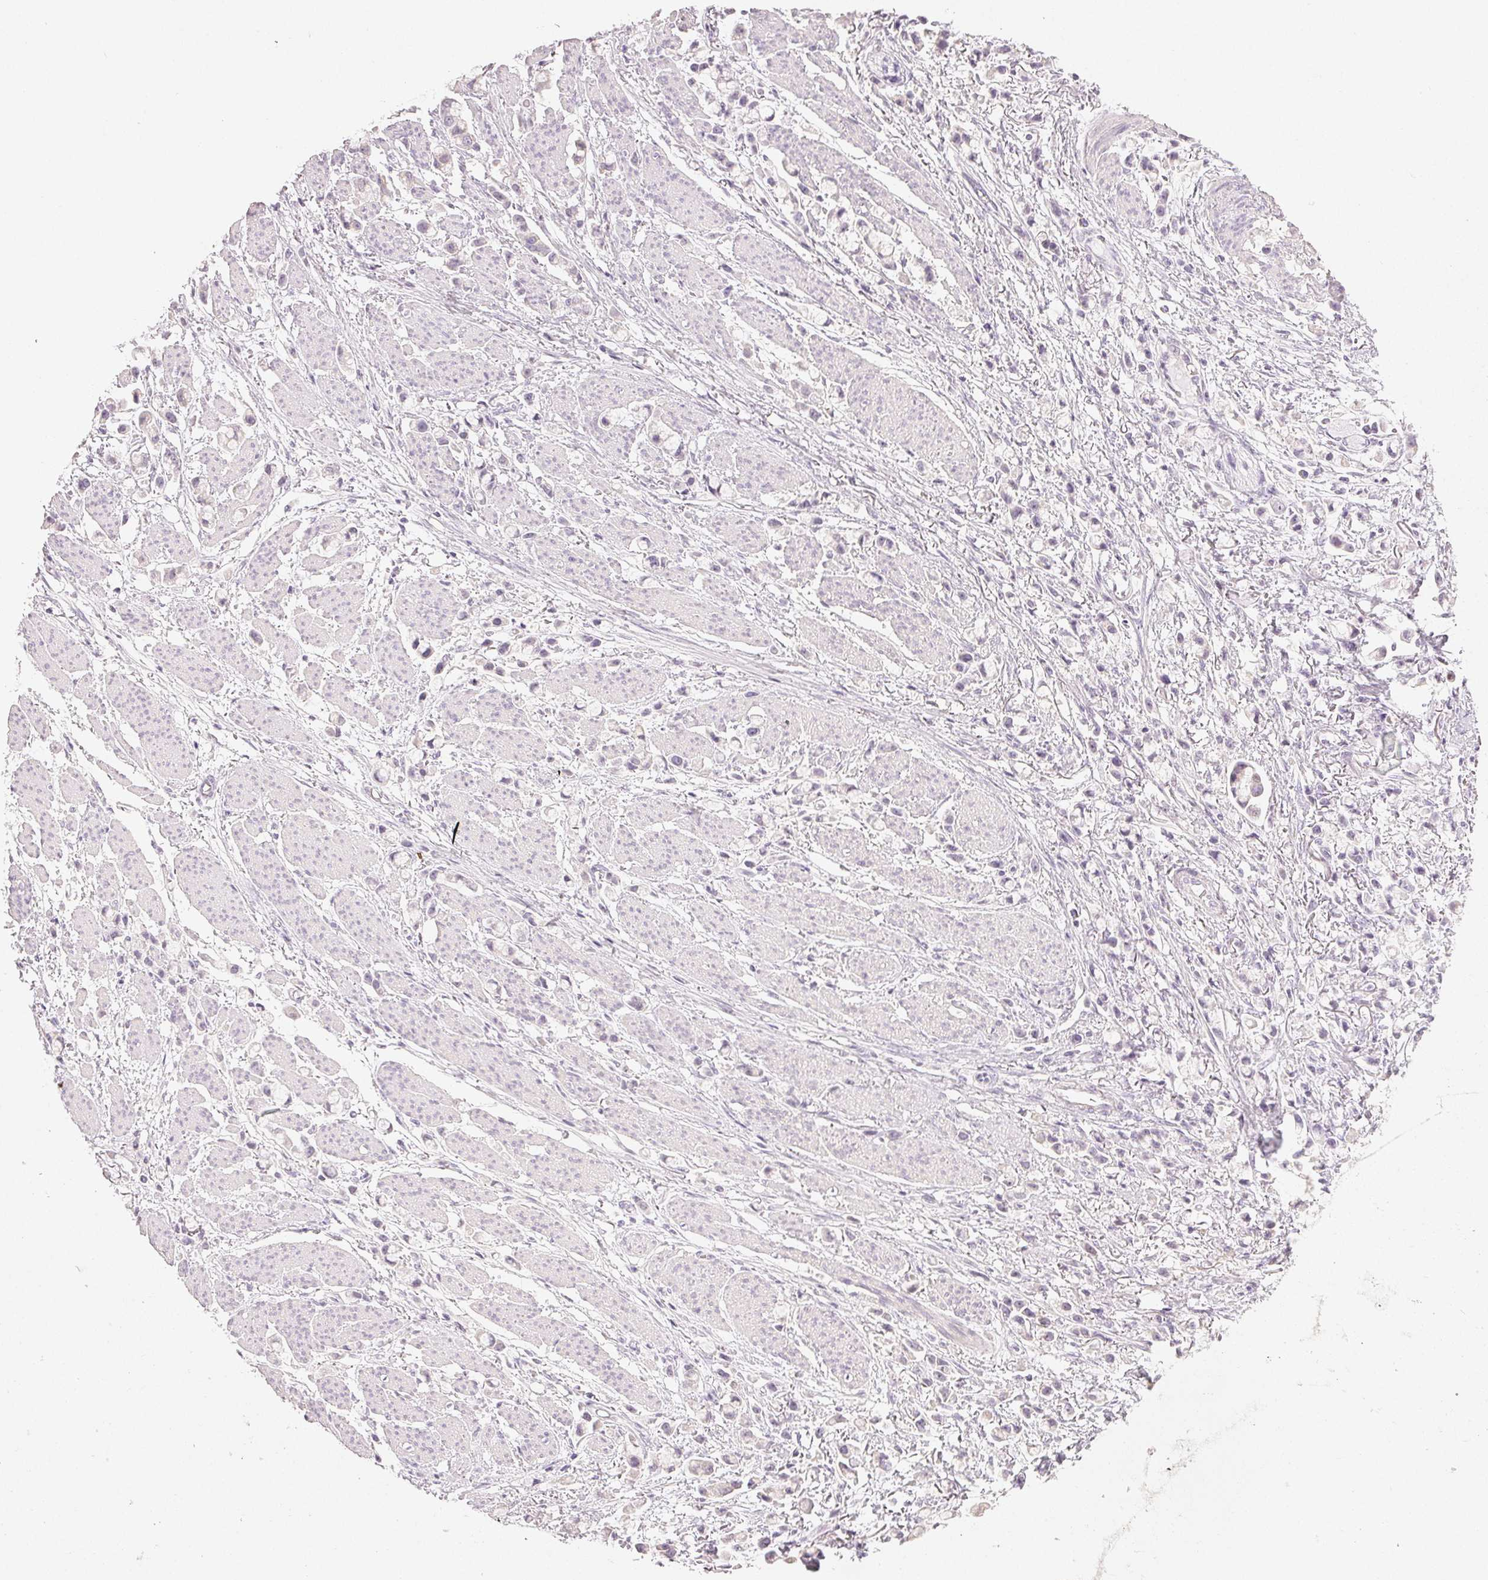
{"staining": {"intensity": "negative", "quantity": "none", "location": "none"}, "tissue": "stomach cancer", "cell_type": "Tumor cells", "image_type": "cancer", "snomed": [{"axis": "morphology", "description": "Adenocarcinoma, NOS"}, {"axis": "topography", "description": "Stomach"}], "caption": "A high-resolution histopathology image shows immunohistochemistry (IHC) staining of stomach cancer, which shows no significant staining in tumor cells.", "gene": "LVRN", "patient": {"sex": "female", "age": 81}}